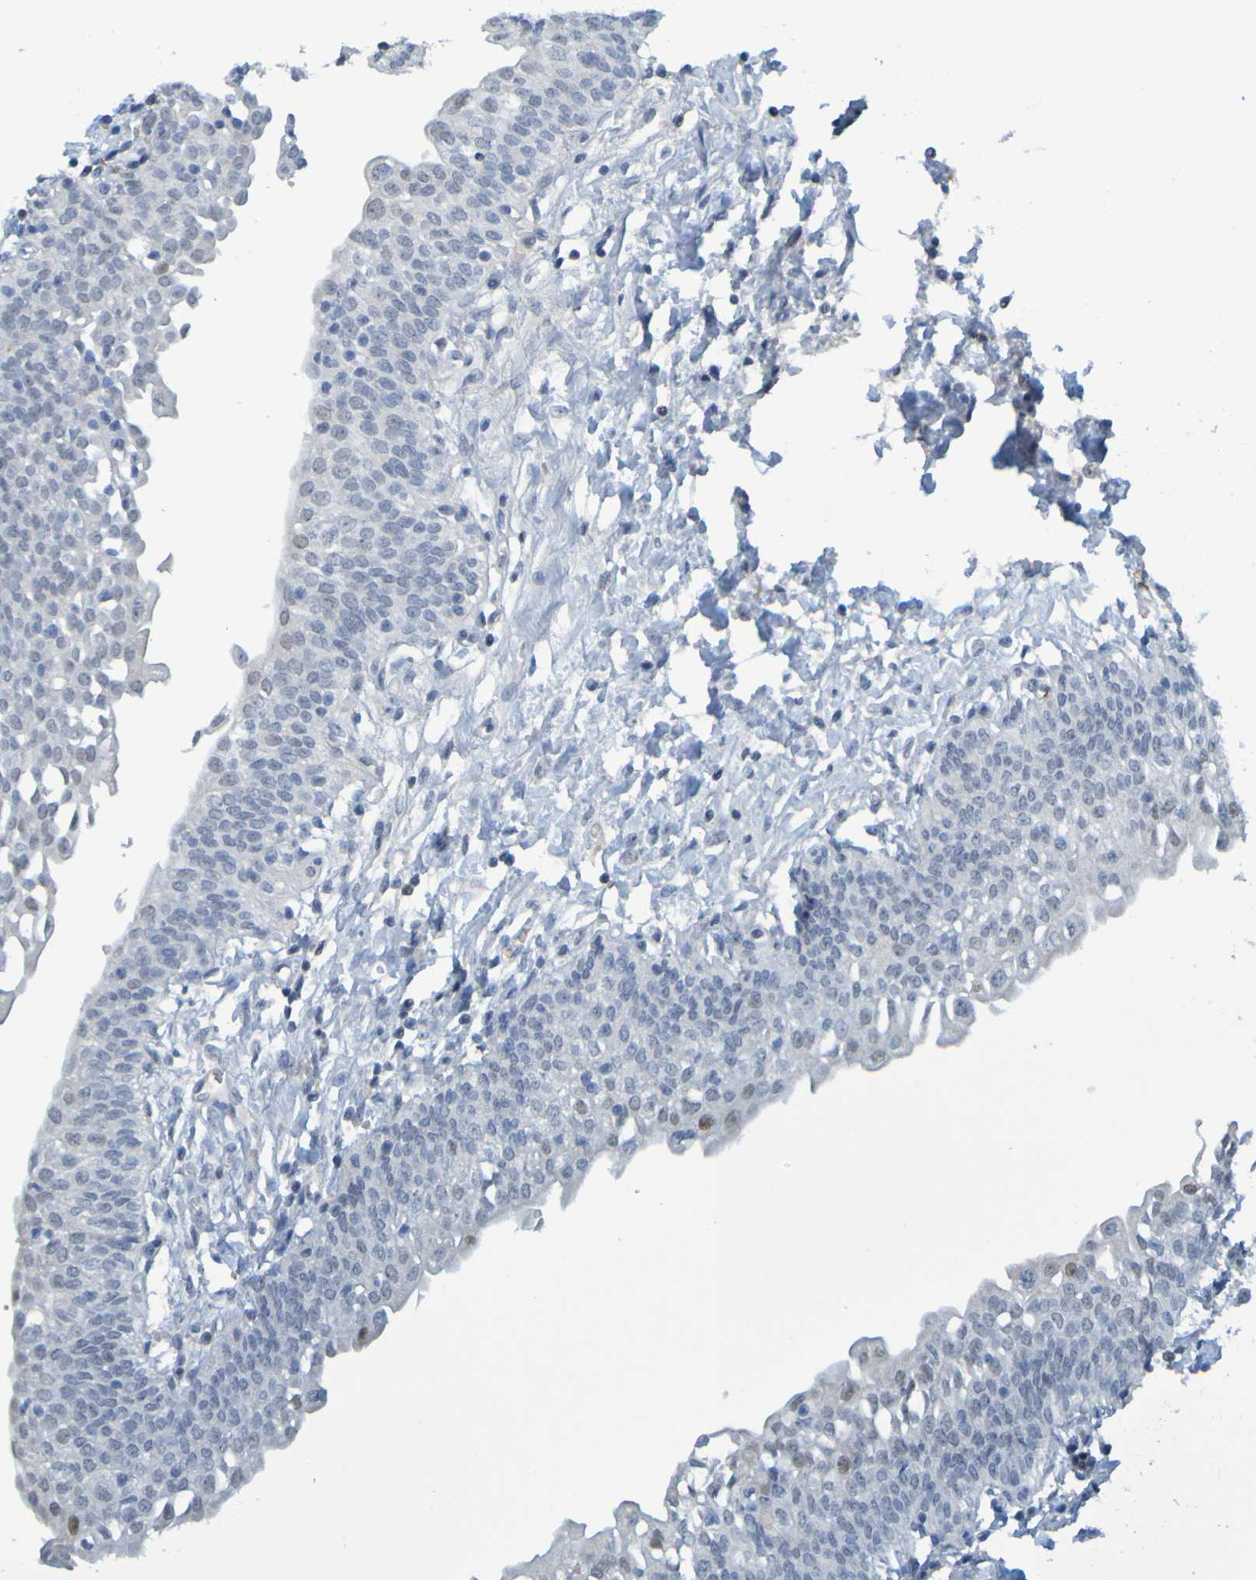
{"staining": {"intensity": "strong", "quantity": "<25%", "location": "nuclear"}, "tissue": "urinary bladder", "cell_type": "Urothelial cells", "image_type": "normal", "snomed": [{"axis": "morphology", "description": "Normal tissue, NOS"}, {"axis": "topography", "description": "Urinary bladder"}], "caption": "Protein analysis of normal urinary bladder displays strong nuclear expression in about <25% of urothelial cells.", "gene": "USP36", "patient": {"sex": "male", "age": 55}}